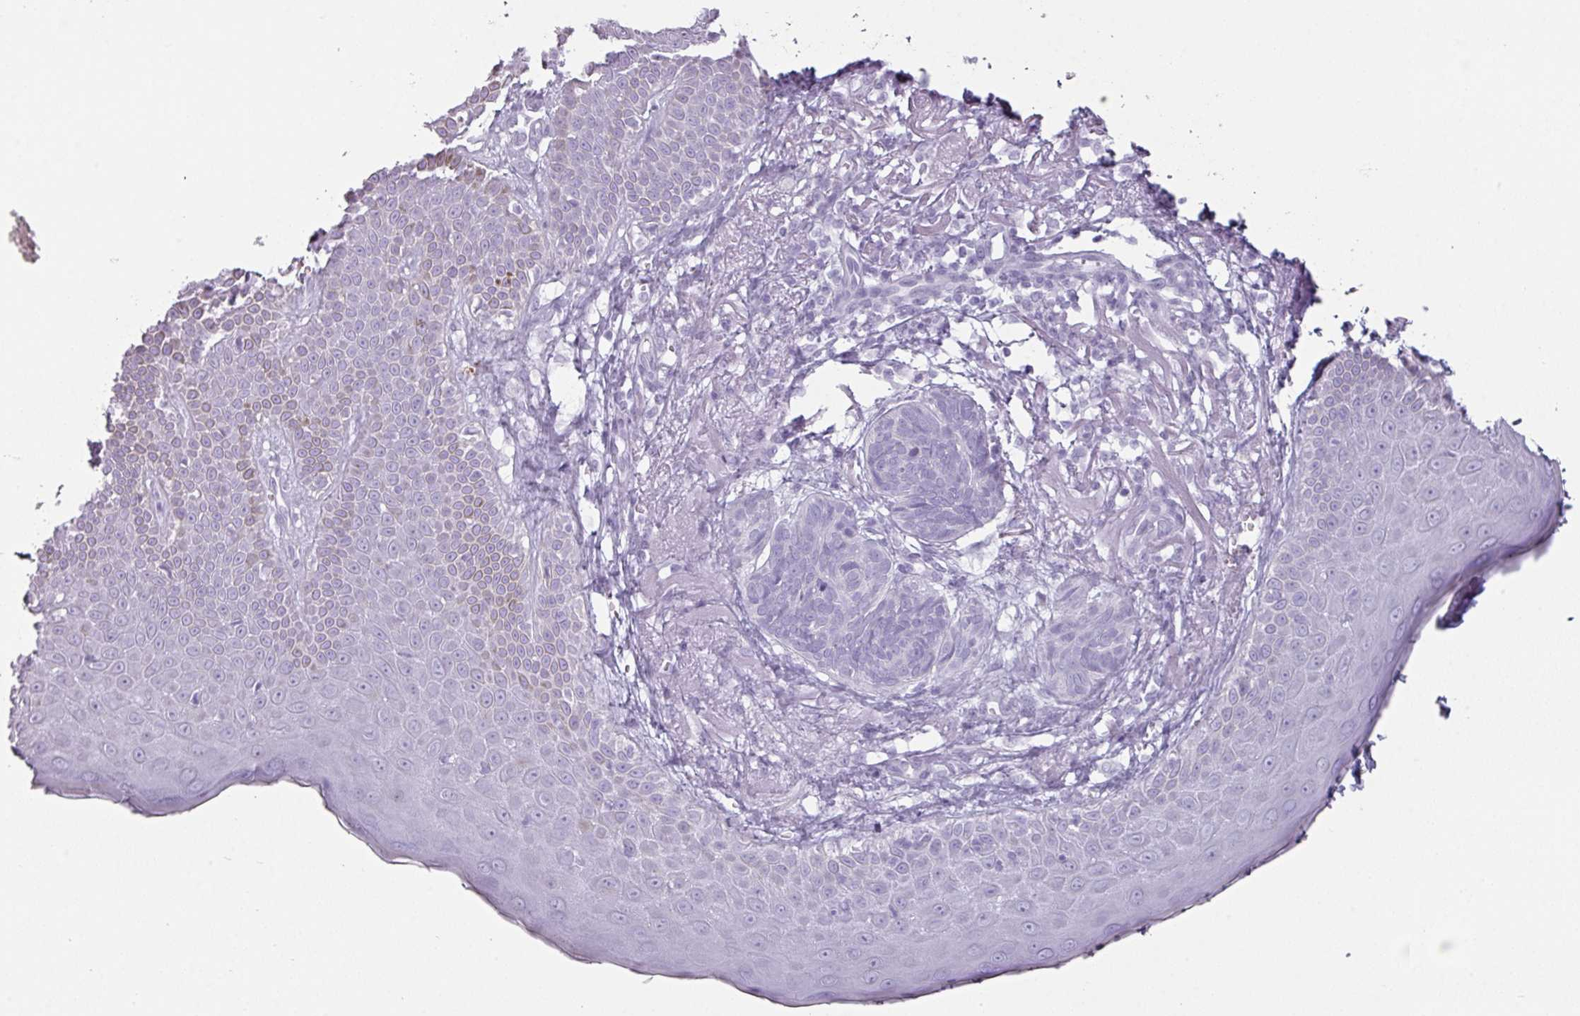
{"staining": {"intensity": "negative", "quantity": "none", "location": "none"}, "tissue": "skin cancer", "cell_type": "Tumor cells", "image_type": "cancer", "snomed": [{"axis": "morphology", "description": "Normal tissue, NOS"}, {"axis": "morphology", "description": "Basal cell carcinoma"}, {"axis": "topography", "description": "Skin"}], "caption": "Immunohistochemical staining of basal cell carcinoma (skin) exhibits no significant staining in tumor cells. (DAB immunohistochemistry (IHC) with hematoxylin counter stain).", "gene": "SCT", "patient": {"sex": "male", "age": 66}}